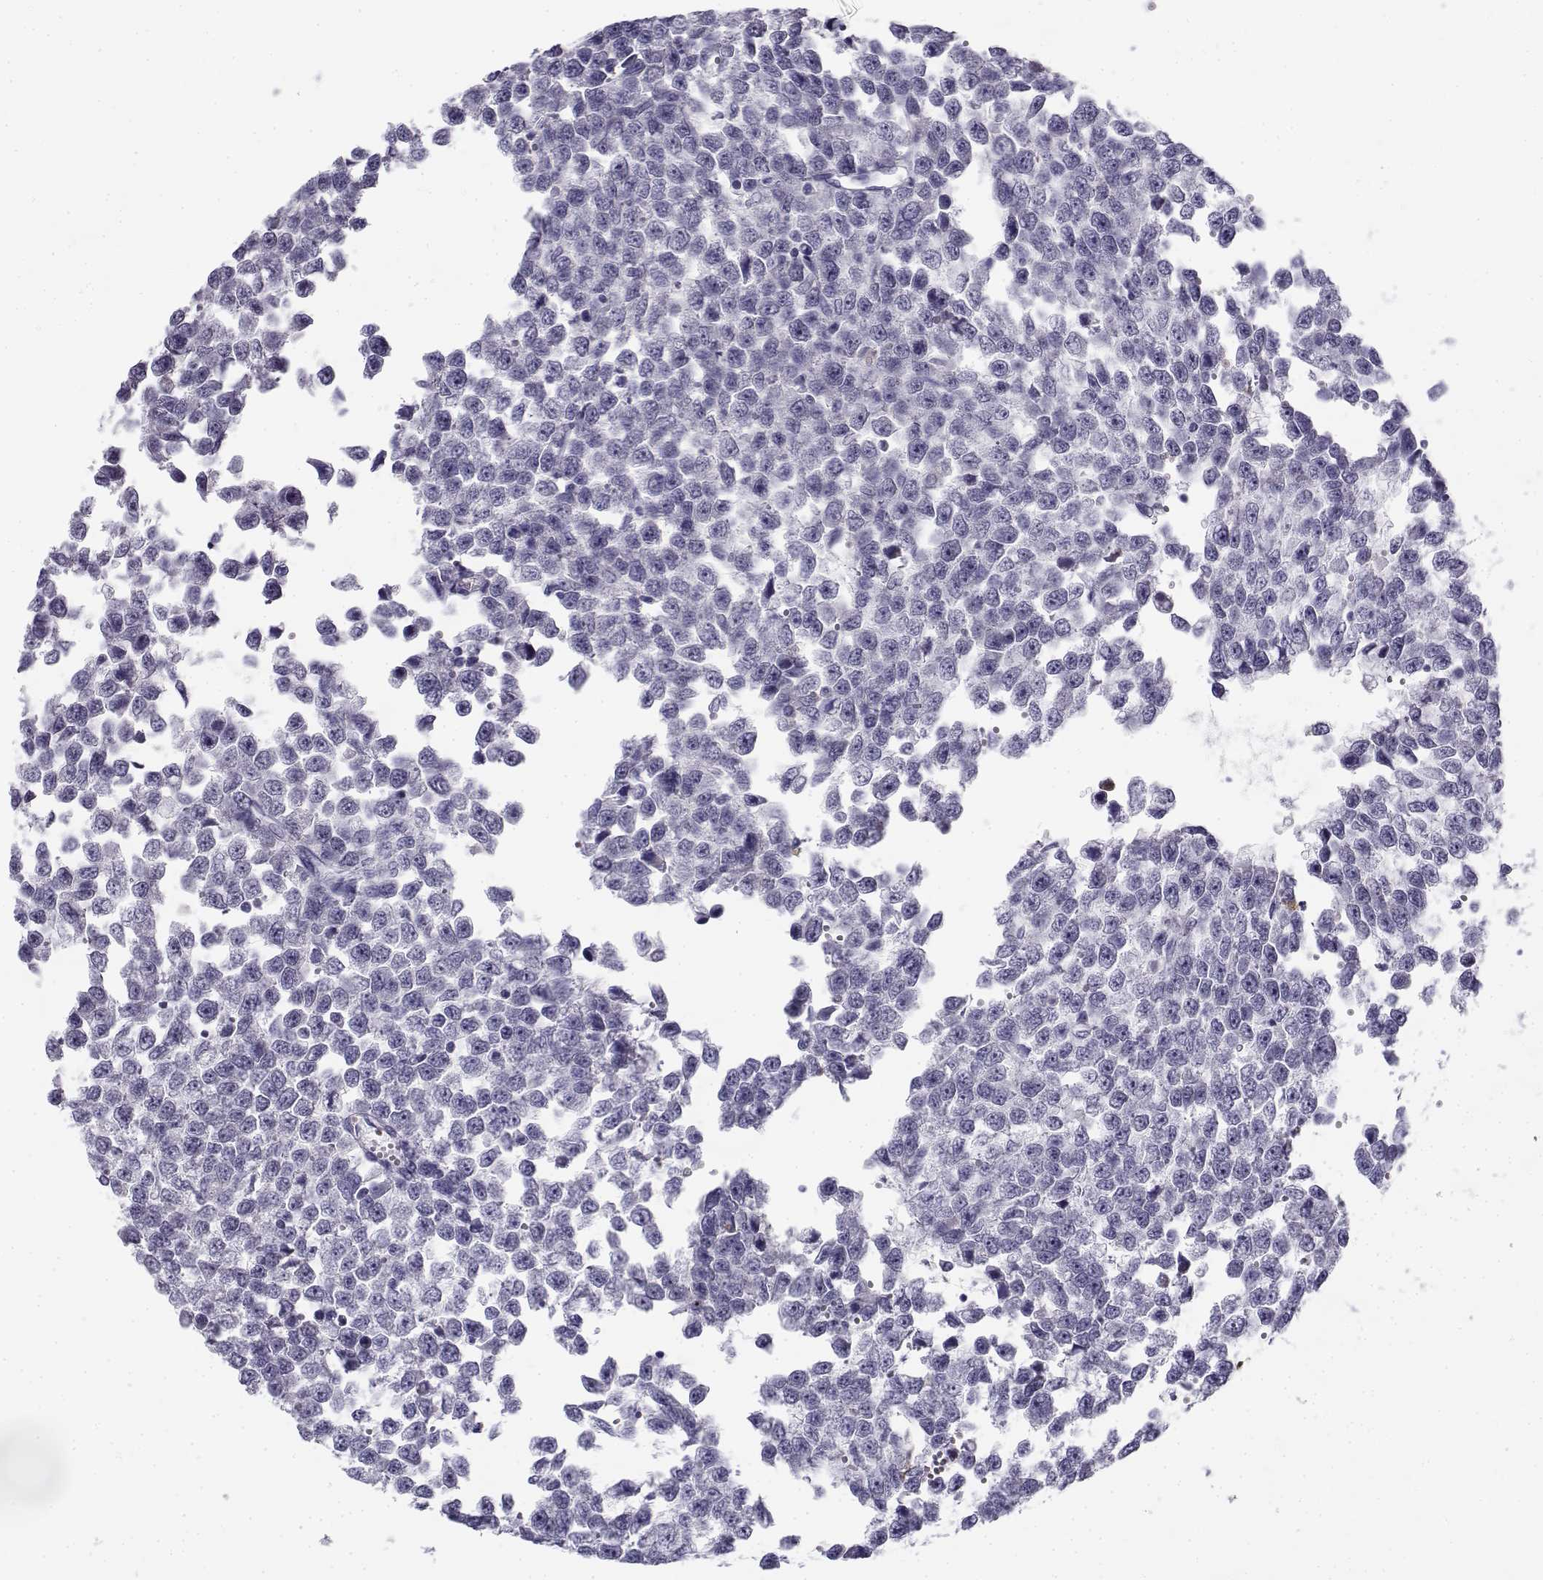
{"staining": {"intensity": "negative", "quantity": "none", "location": "none"}, "tissue": "testis cancer", "cell_type": "Tumor cells", "image_type": "cancer", "snomed": [{"axis": "morphology", "description": "Normal tissue, NOS"}, {"axis": "morphology", "description": "Seminoma, NOS"}, {"axis": "topography", "description": "Testis"}, {"axis": "topography", "description": "Epididymis"}], "caption": "This is a micrograph of immunohistochemistry staining of testis seminoma, which shows no expression in tumor cells.", "gene": "CREB3L3", "patient": {"sex": "male", "age": 34}}